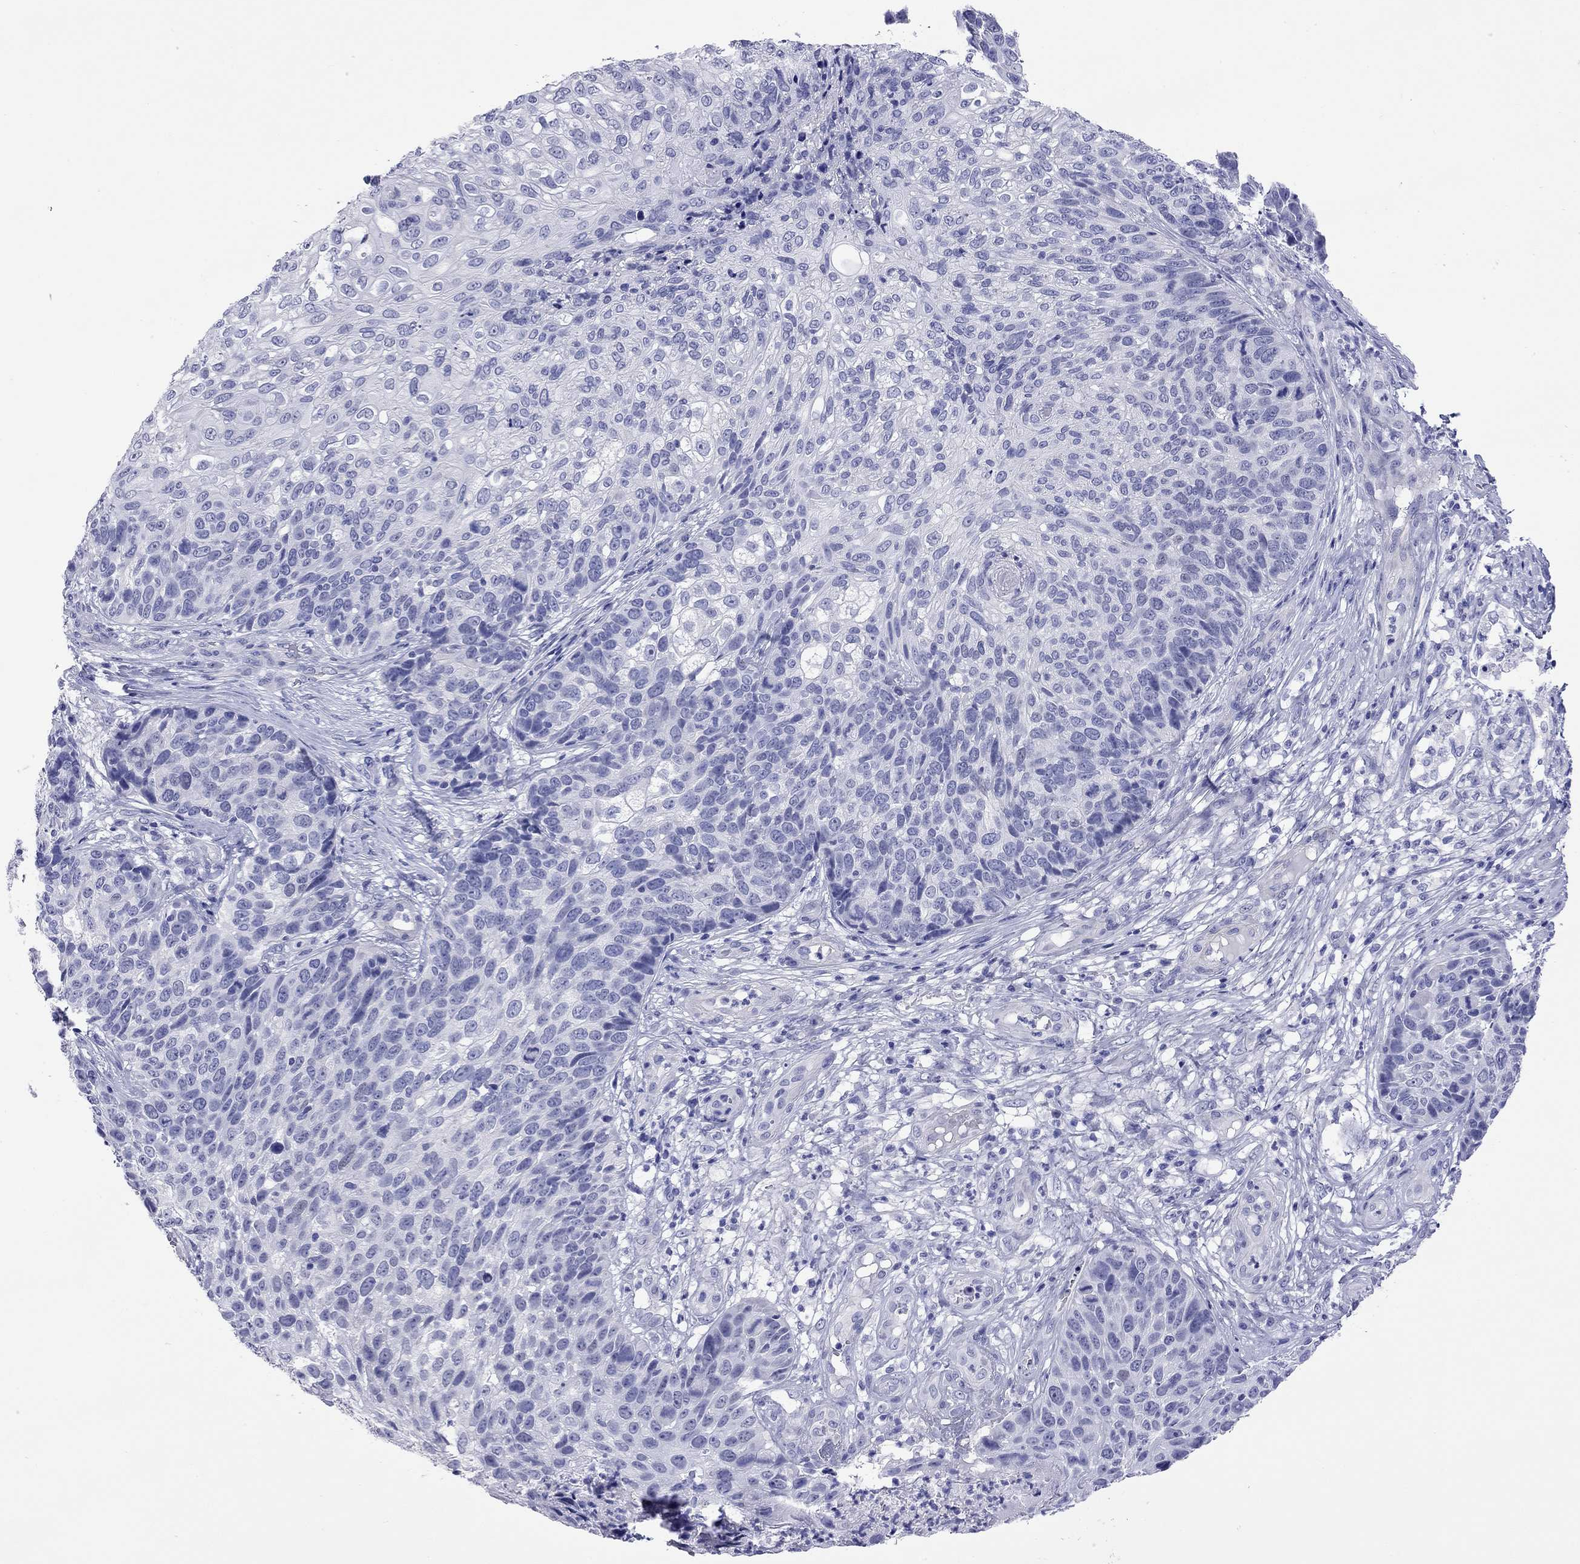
{"staining": {"intensity": "negative", "quantity": "none", "location": "none"}, "tissue": "skin cancer", "cell_type": "Tumor cells", "image_type": "cancer", "snomed": [{"axis": "morphology", "description": "Squamous cell carcinoma, NOS"}, {"axis": "topography", "description": "Skin"}], "caption": "This is an IHC histopathology image of human skin cancer (squamous cell carcinoma). There is no expression in tumor cells.", "gene": "KIAA2012", "patient": {"sex": "male", "age": 92}}